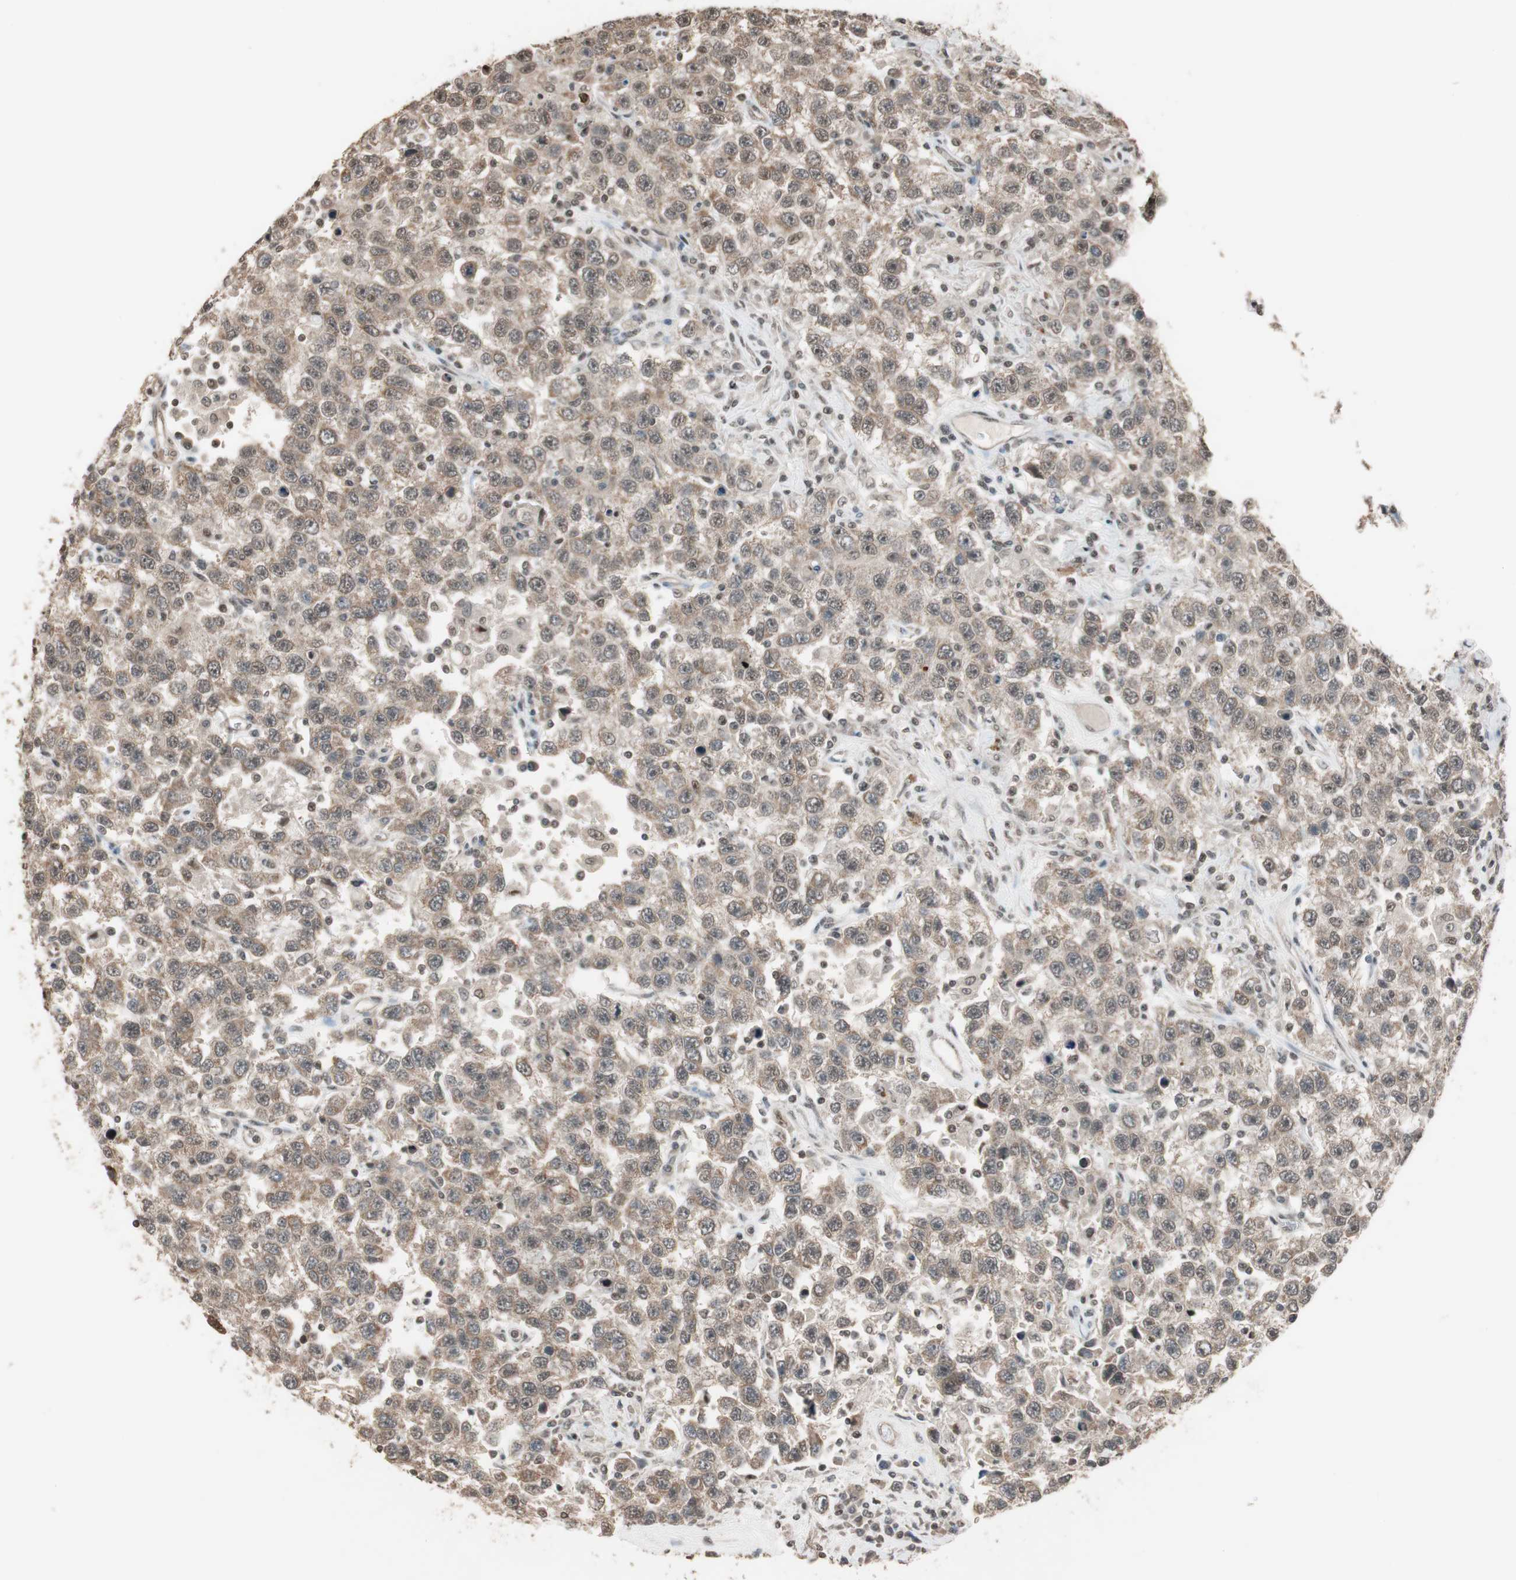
{"staining": {"intensity": "weak", "quantity": ">75%", "location": "cytoplasmic/membranous"}, "tissue": "testis cancer", "cell_type": "Tumor cells", "image_type": "cancer", "snomed": [{"axis": "morphology", "description": "Seminoma, NOS"}, {"axis": "topography", "description": "Testis"}], "caption": "Tumor cells demonstrate weak cytoplasmic/membranous expression in approximately >75% of cells in seminoma (testis).", "gene": "DRAP1", "patient": {"sex": "male", "age": 41}}